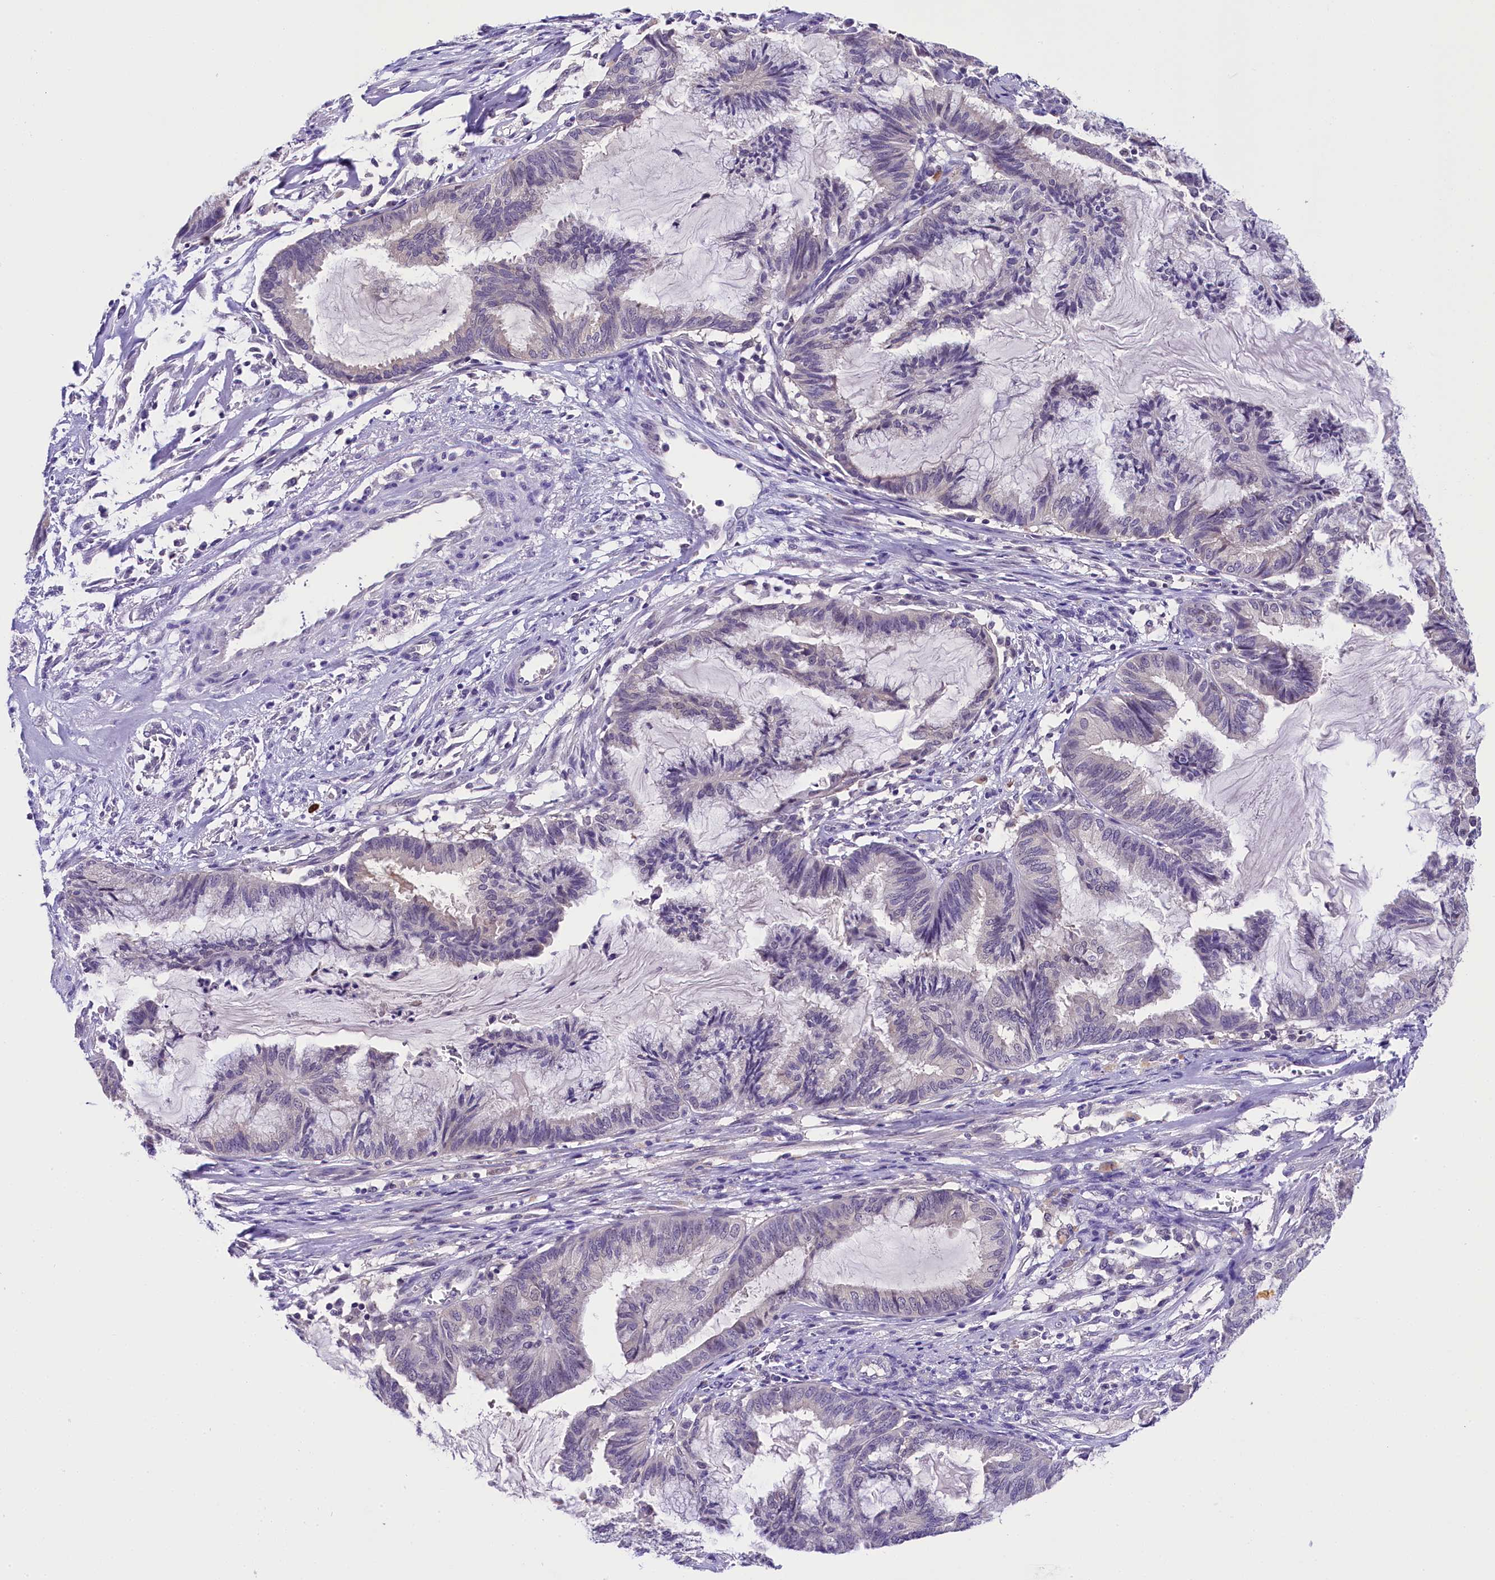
{"staining": {"intensity": "negative", "quantity": "none", "location": "none"}, "tissue": "endometrial cancer", "cell_type": "Tumor cells", "image_type": "cancer", "snomed": [{"axis": "morphology", "description": "Adenocarcinoma, NOS"}, {"axis": "topography", "description": "Endometrium"}], "caption": "An image of endometrial cancer (adenocarcinoma) stained for a protein displays no brown staining in tumor cells.", "gene": "IQCN", "patient": {"sex": "female", "age": 86}}